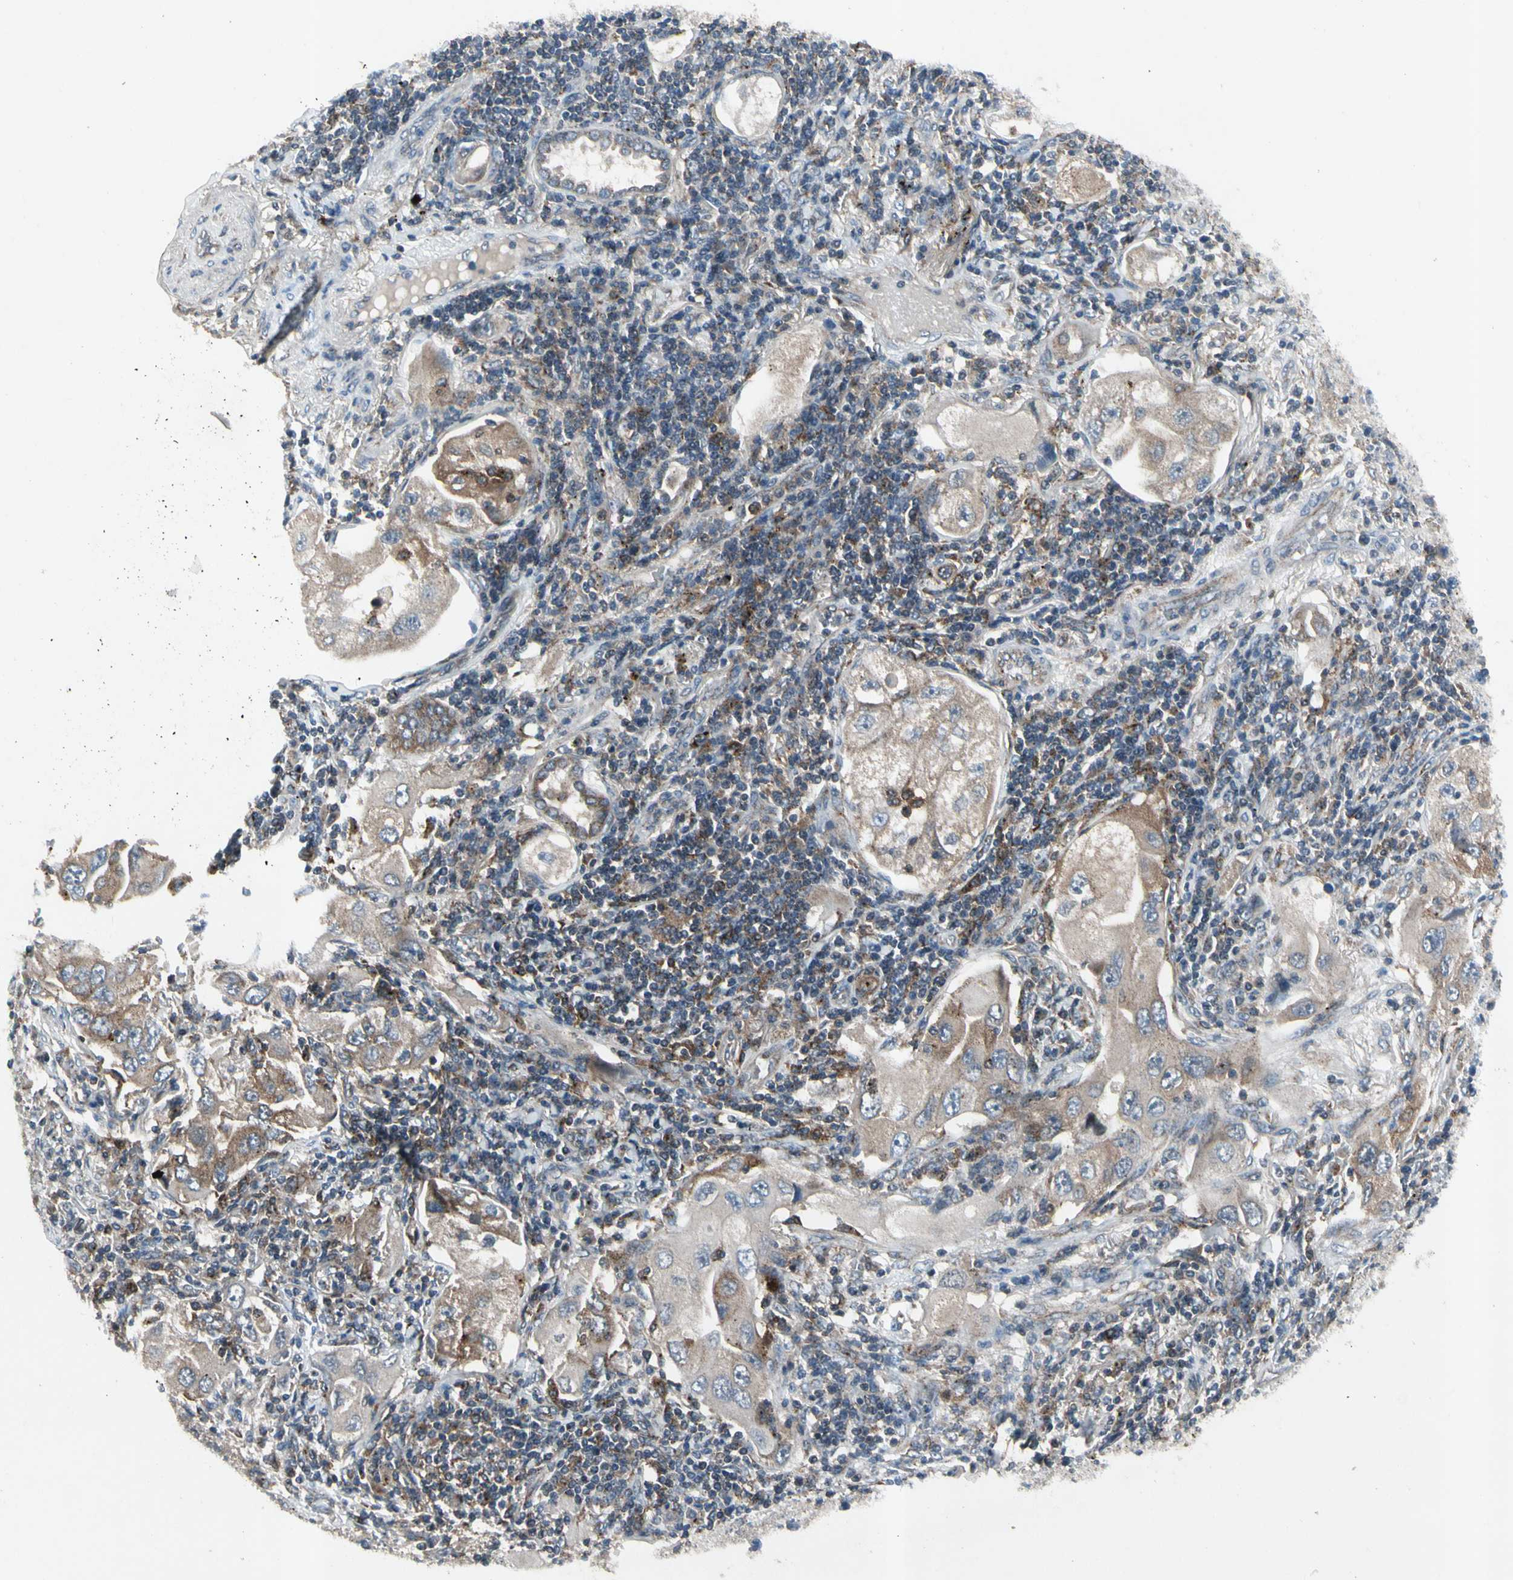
{"staining": {"intensity": "moderate", "quantity": "25%-75%", "location": "cytoplasmic/membranous"}, "tissue": "lung cancer", "cell_type": "Tumor cells", "image_type": "cancer", "snomed": [{"axis": "morphology", "description": "Adenocarcinoma, NOS"}, {"axis": "topography", "description": "Lung"}], "caption": "The histopathology image reveals immunohistochemical staining of adenocarcinoma (lung). There is moderate cytoplasmic/membranous positivity is appreciated in about 25%-75% of tumor cells. The protein of interest is stained brown, and the nuclei are stained in blue (DAB IHC with brightfield microscopy, high magnification).", "gene": "NMI", "patient": {"sex": "female", "age": 65}}